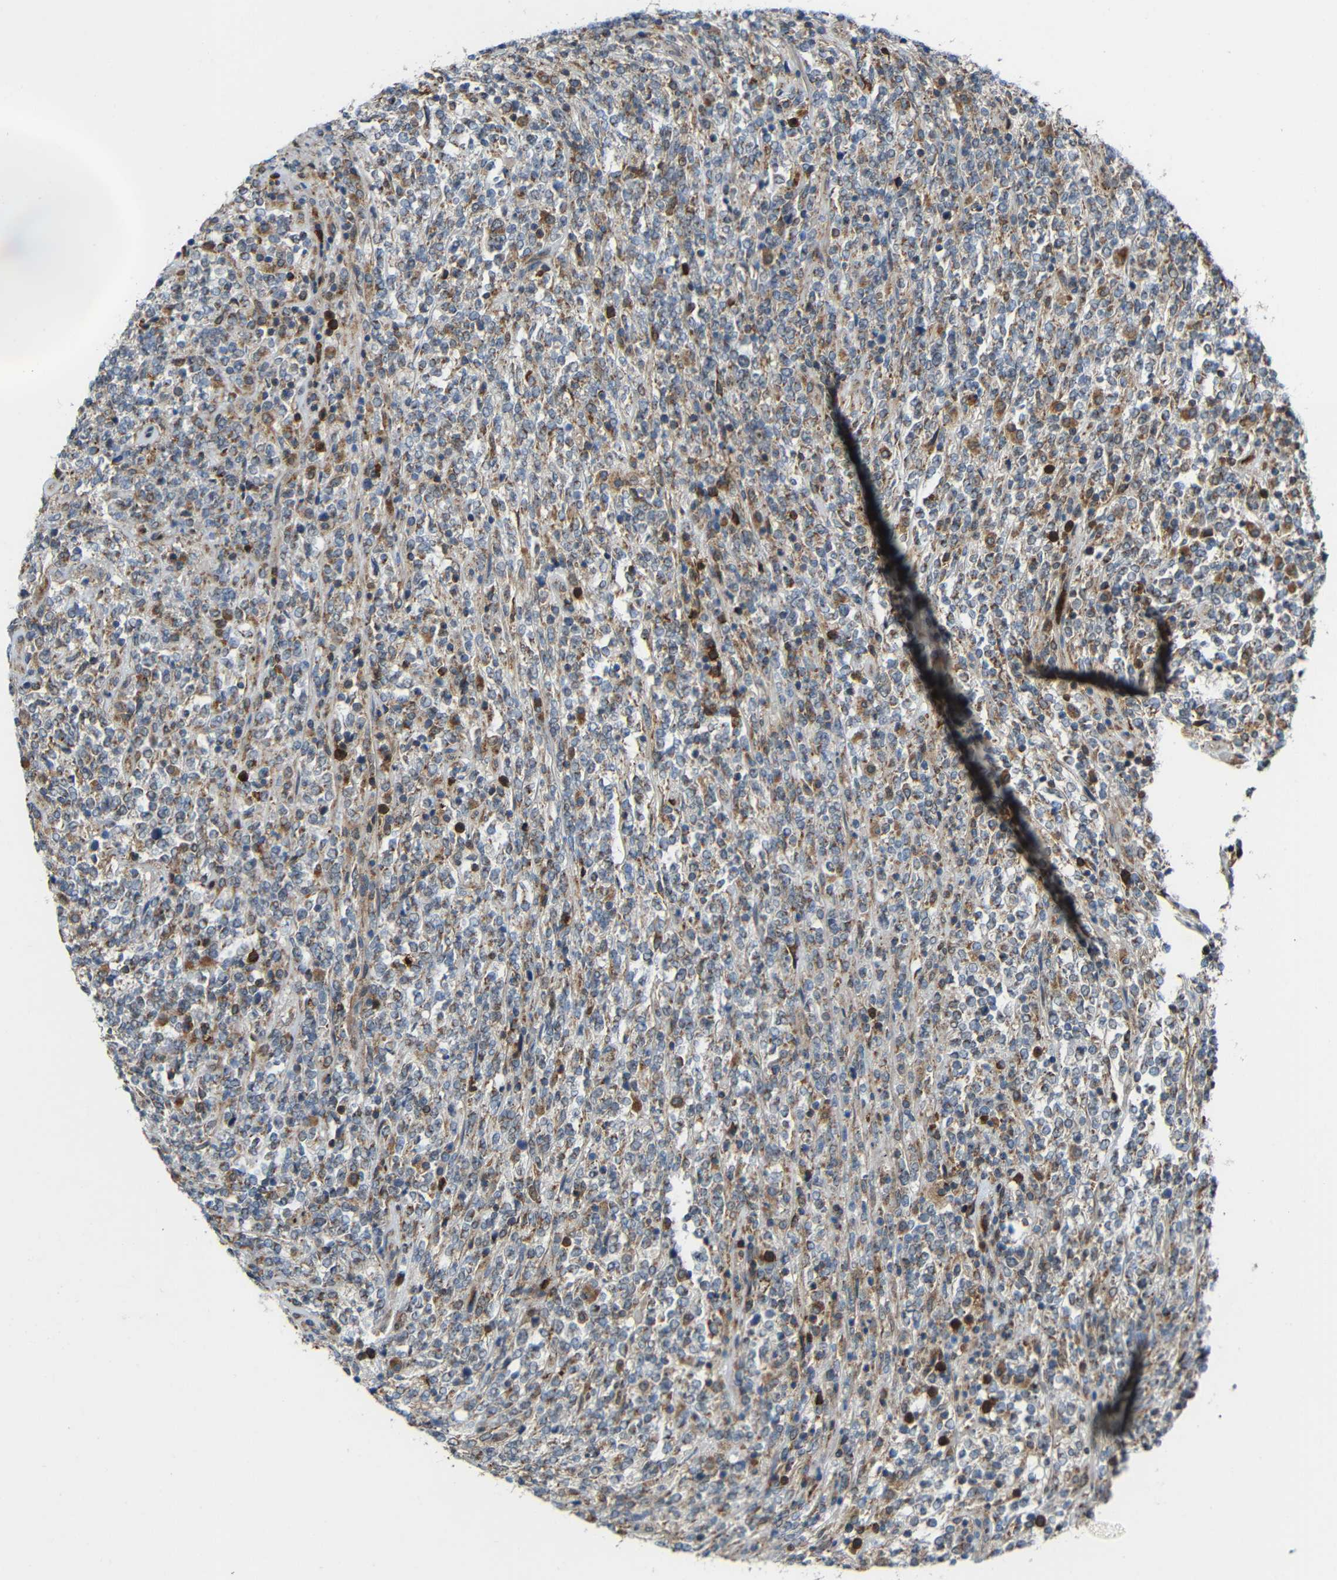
{"staining": {"intensity": "moderate", "quantity": ">75%", "location": "cytoplasmic/membranous"}, "tissue": "lymphoma", "cell_type": "Tumor cells", "image_type": "cancer", "snomed": [{"axis": "morphology", "description": "Malignant lymphoma, non-Hodgkin's type, High grade"}, {"axis": "topography", "description": "Soft tissue"}], "caption": "IHC of human high-grade malignant lymphoma, non-Hodgkin's type reveals medium levels of moderate cytoplasmic/membranous staining in approximately >75% of tumor cells.", "gene": "C1GALT1", "patient": {"sex": "male", "age": 18}}